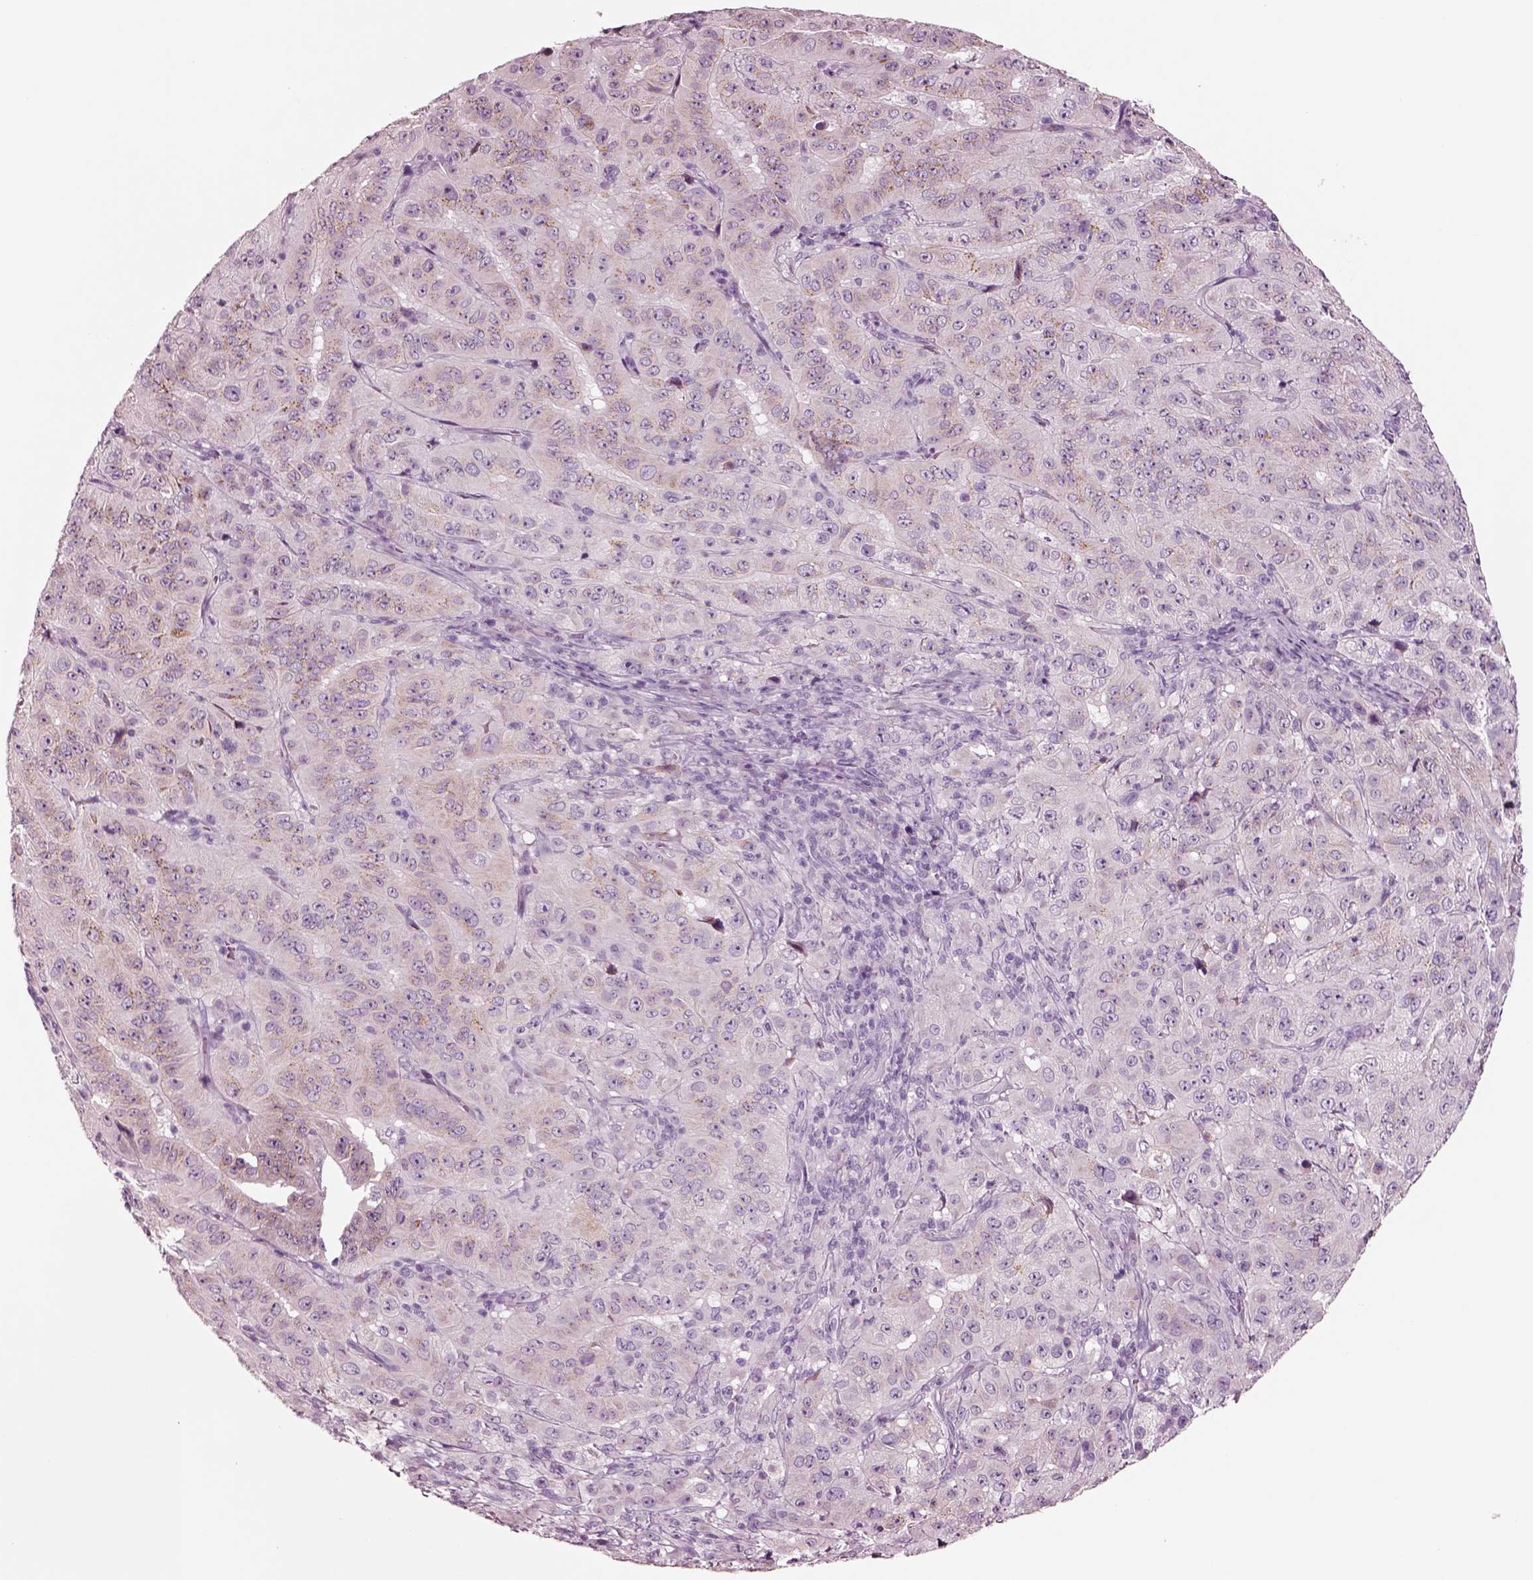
{"staining": {"intensity": "negative", "quantity": "none", "location": "none"}, "tissue": "pancreatic cancer", "cell_type": "Tumor cells", "image_type": "cancer", "snomed": [{"axis": "morphology", "description": "Adenocarcinoma, NOS"}, {"axis": "topography", "description": "Pancreas"}], "caption": "DAB immunohistochemical staining of pancreatic adenocarcinoma exhibits no significant expression in tumor cells. The staining was performed using DAB (3,3'-diaminobenzidine) to visualize the protein expression in brown, while the nuclei were stained in blue with hematoxylin (Magnification: 20x).", "gene": "NMRK2", "patient": {"sex": "male", "age": 63}}